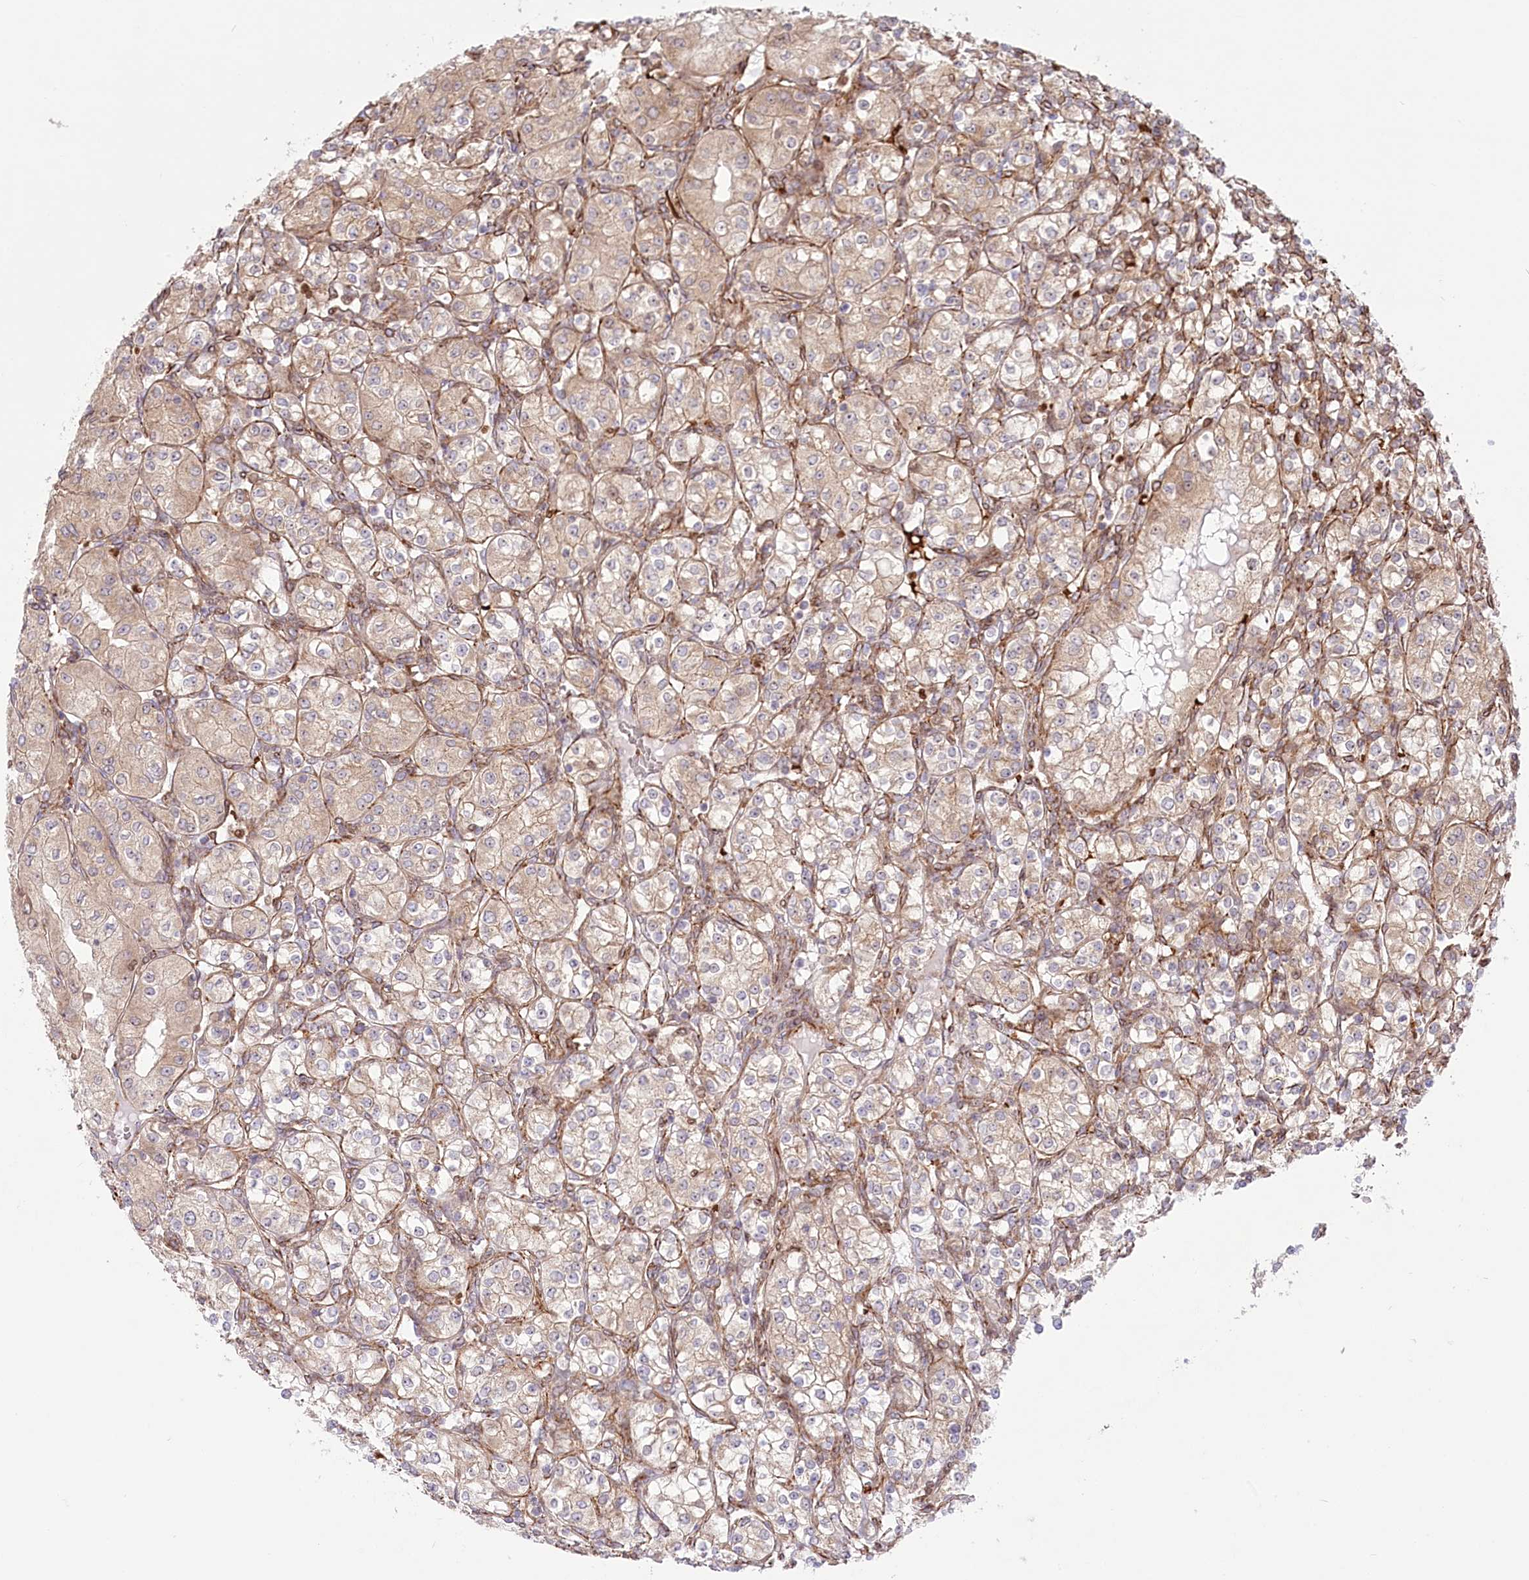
{"staining": {"intensity": "weak", "quantity": ">75%", "location": "cytoplasmic/membranous"}, "tissue": "renal cancer", "cell_type": "Tumor cells", "image_type": "cancer", "snomed": [{"axis": "morphology", "description": "Adenocarcinoma, NOS"}, {"axis": "topography", "description": "Kidney"}], "caption": "Immunohistochemical staining of human renal cancer demonstrates weak cytoplasmic/membranous protein expression in approximately >75% of tumor cells.", "gene": "COMMD3", "patient": {"sex": "male", "age": 77}}